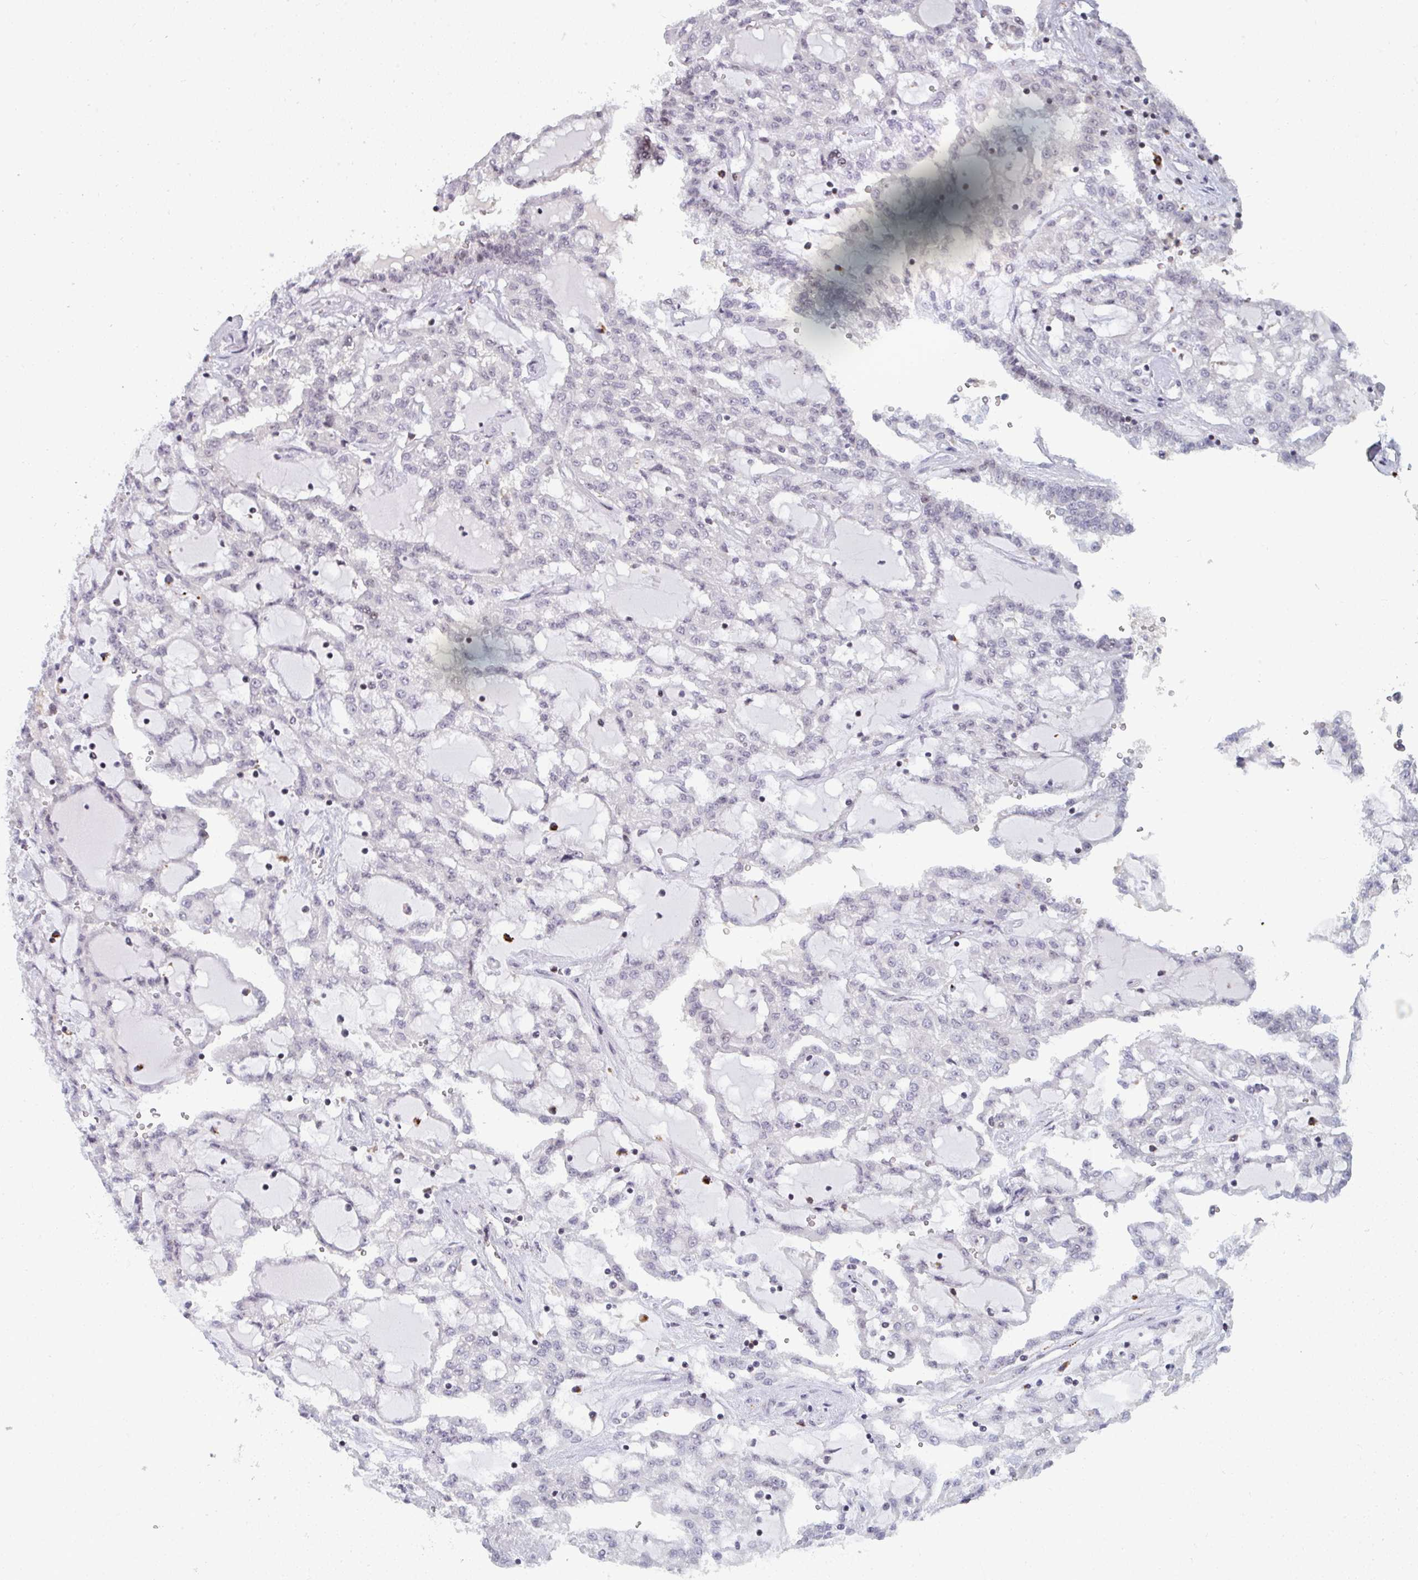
{"staining": {"intensity": "negative", "quantity": "none", "location": "none"}, "tissue": "renal cancer", "cell_type": "Tumor cells", "image_type": "cancer", "snomed": [{"axis": "morphology", "description": "Adenocarcinoma, NOS"}, {"axis": "topography", "description": "Kidney"}], "caption": "Micrograph shows no significant protein expression in tumor cells of adenocarcinoma (renal).", "gene": "ATF1", "patient": {"sex": "male", "age": 63}}